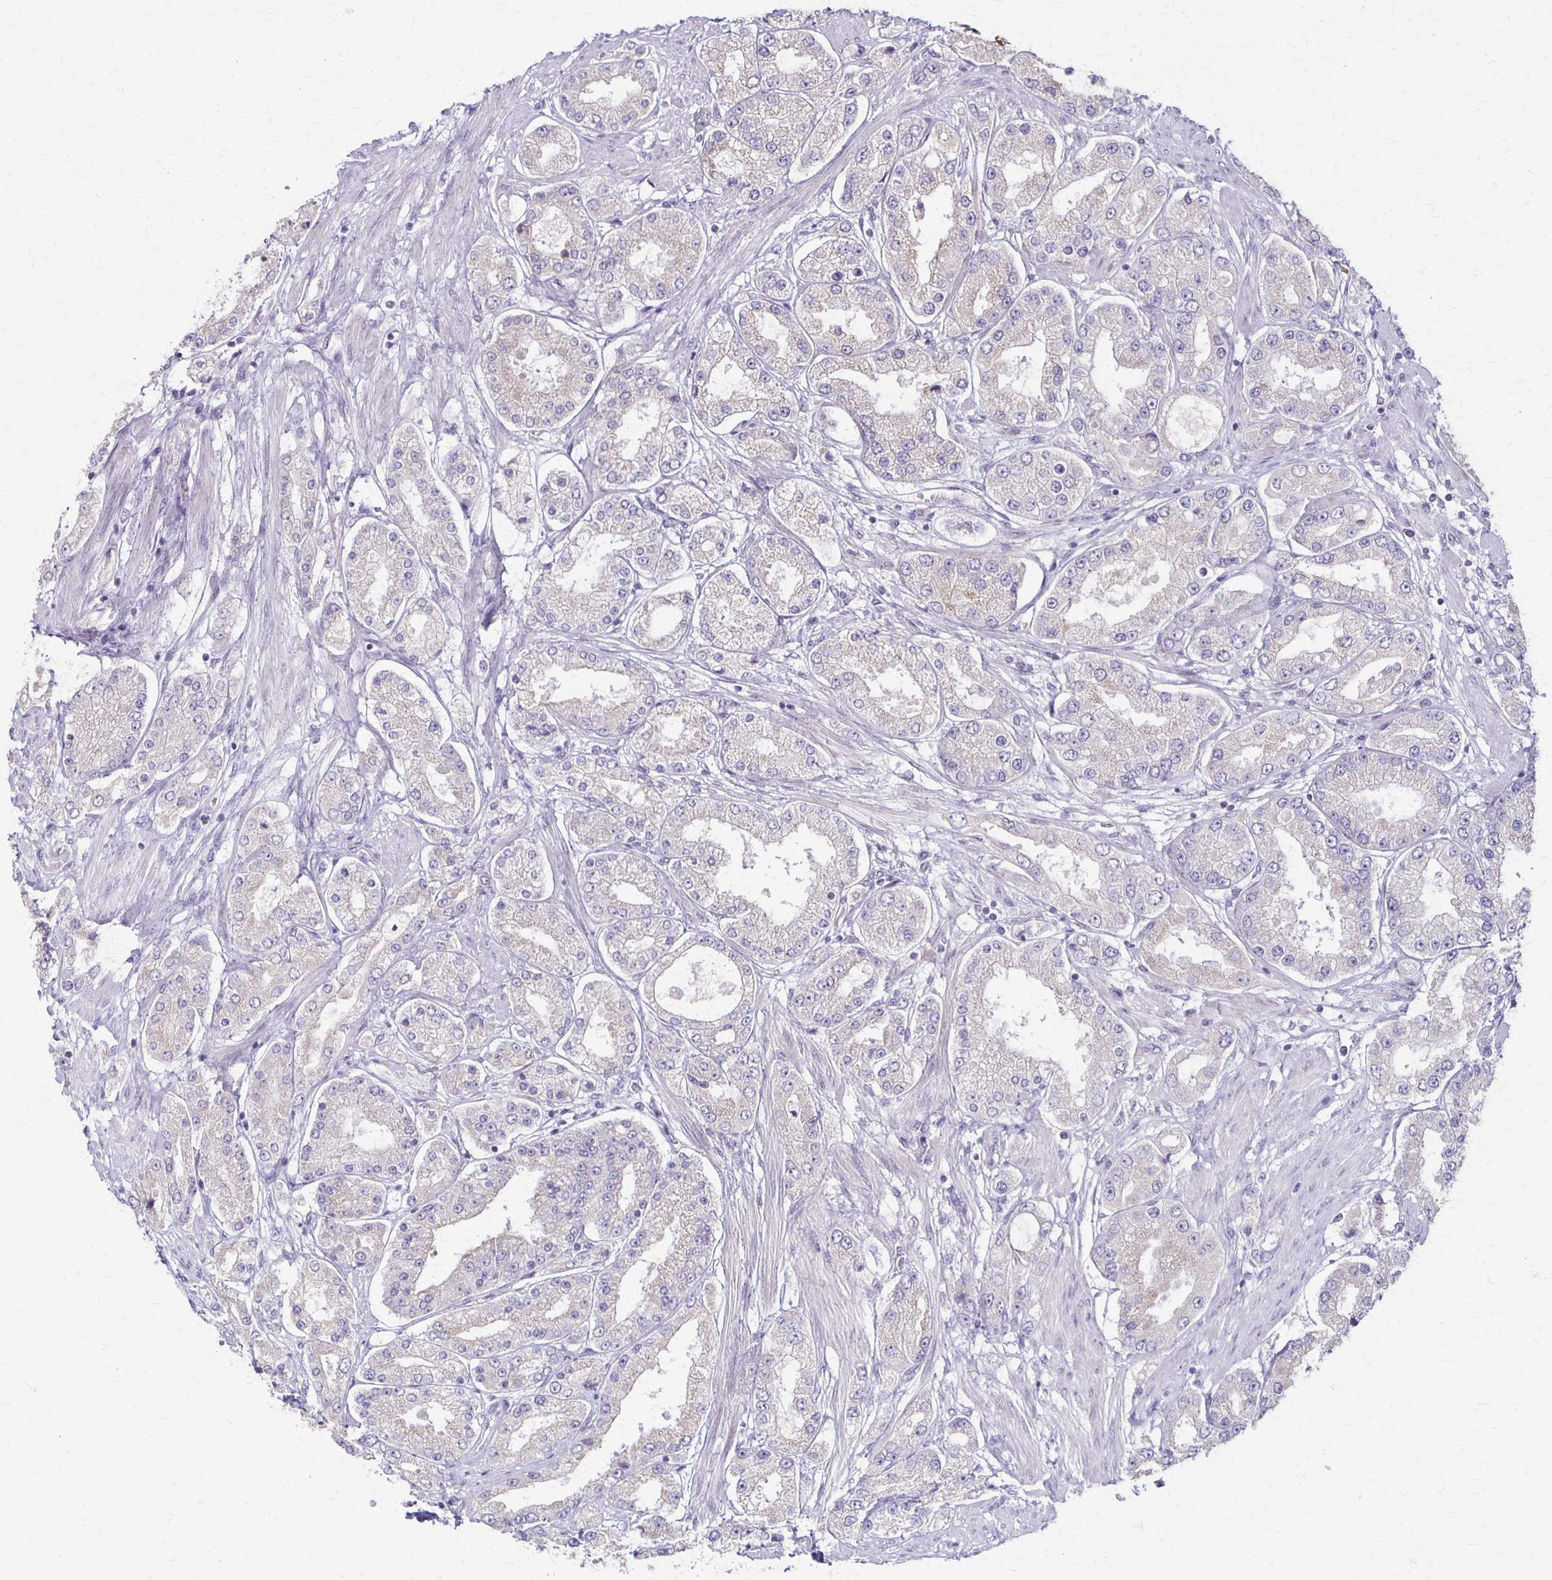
{"staining": {"intensity": "negative", "quantity": "none", "location": "none"}, "tissue": "prostate cancer", "cell_type": "Tumor cells", "image_type": "cancer", "snomed": [{"axis": "morphology", "description": "Adenocarcinoma, High grade"}, {"axis": "topography", "description": "Prostate"}], "caption": "A photomicrograph of prostate adenocarcinoma (high-grade) stained for a protein demonstrates no brown staining in tumor cells.", "gene": "SLC35E2B", "patient": {"sex": "male", "age": 69}}